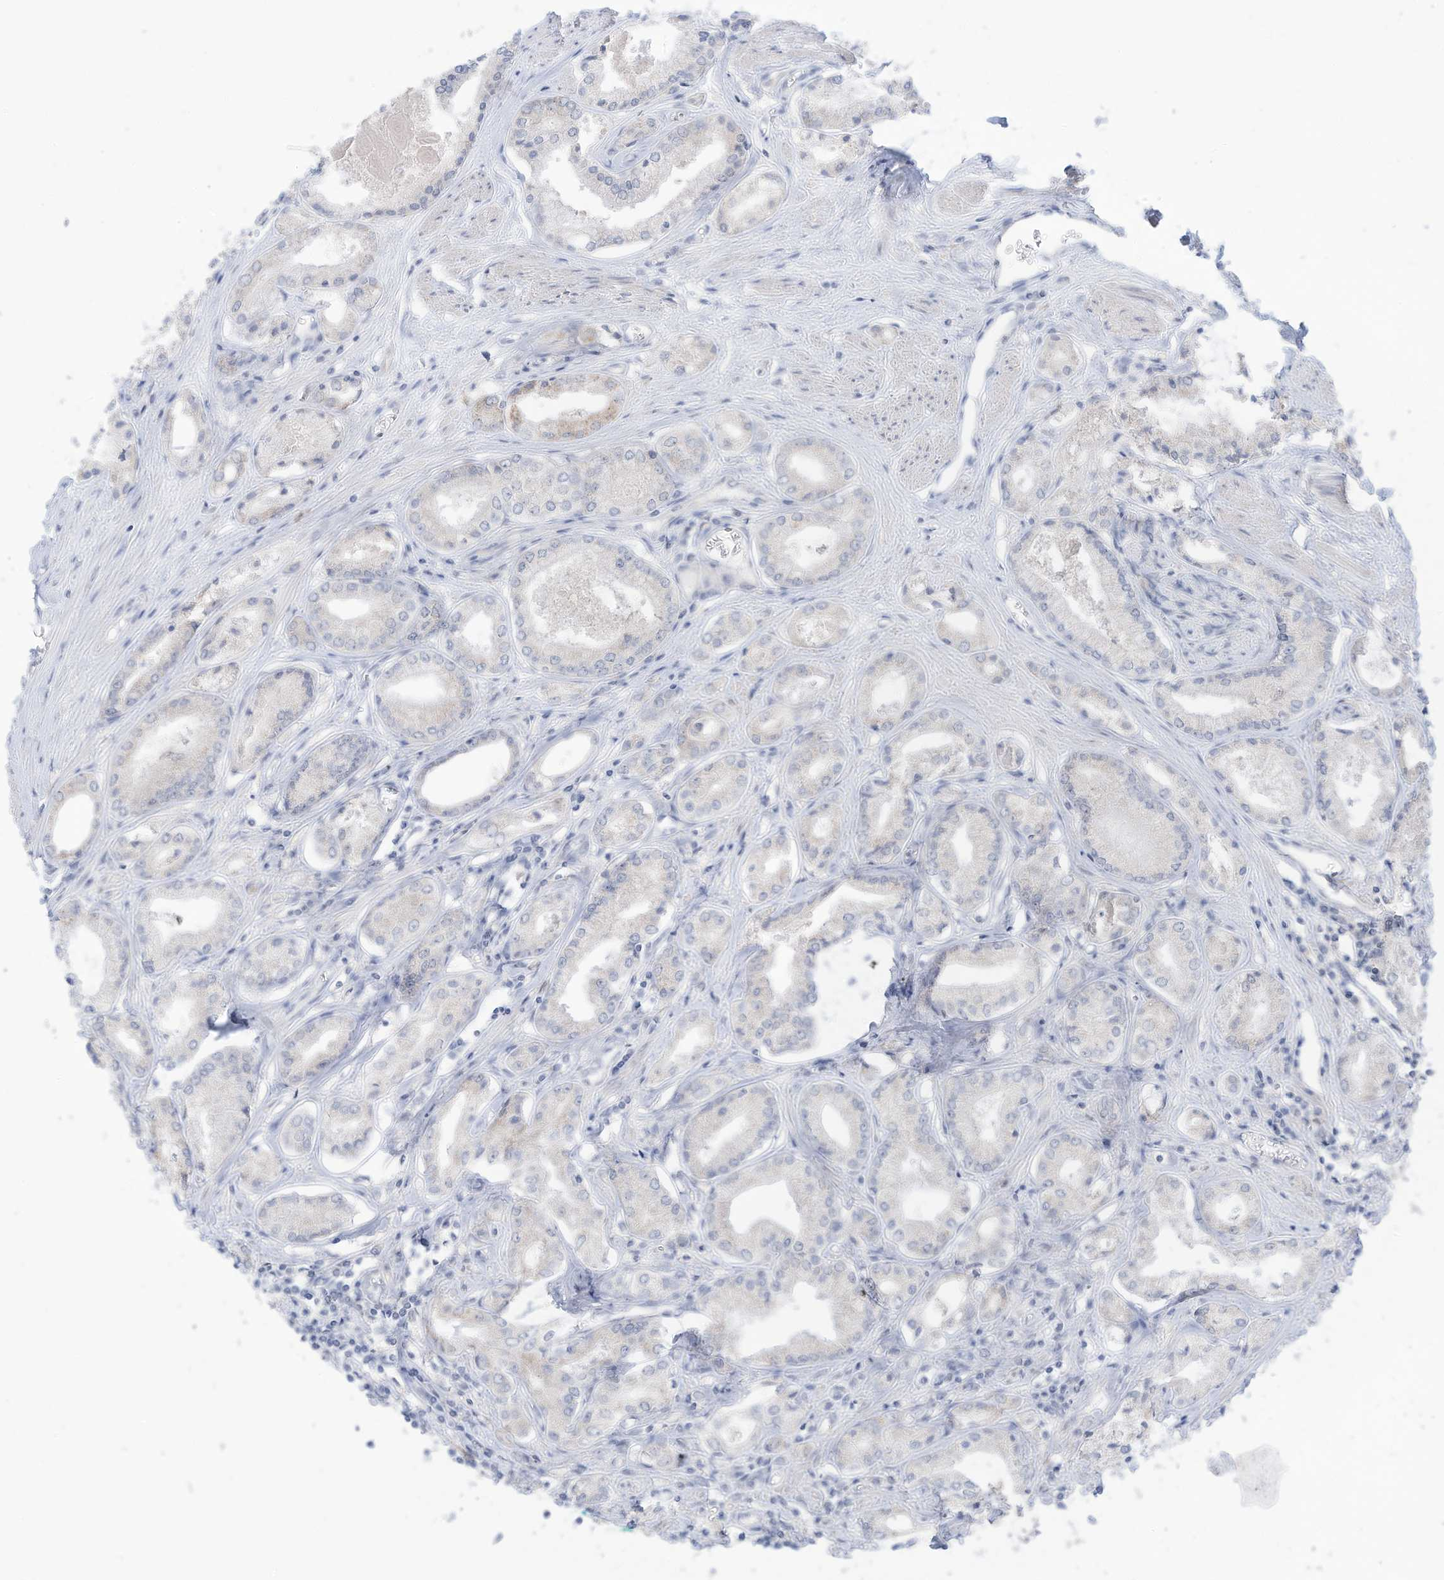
{"staining": {"intensity": "negative", "quantity": "none", "location": "none"}, "tissue": "prostate cancer", "cell_type": "Tumor cells", "image_type": "cancer", "snomed": [{"axis": "morphology", "description": "Adenocarcinoma, Low grade"}, {"axis": "topography", "description": "Prostate"}], "caption": "Tumor cells are negative for protein expression in human adenocarcinoma (low-grade) (prostate).", "gene": "OGT", "patient": {"sex": "male", "age": 60}}